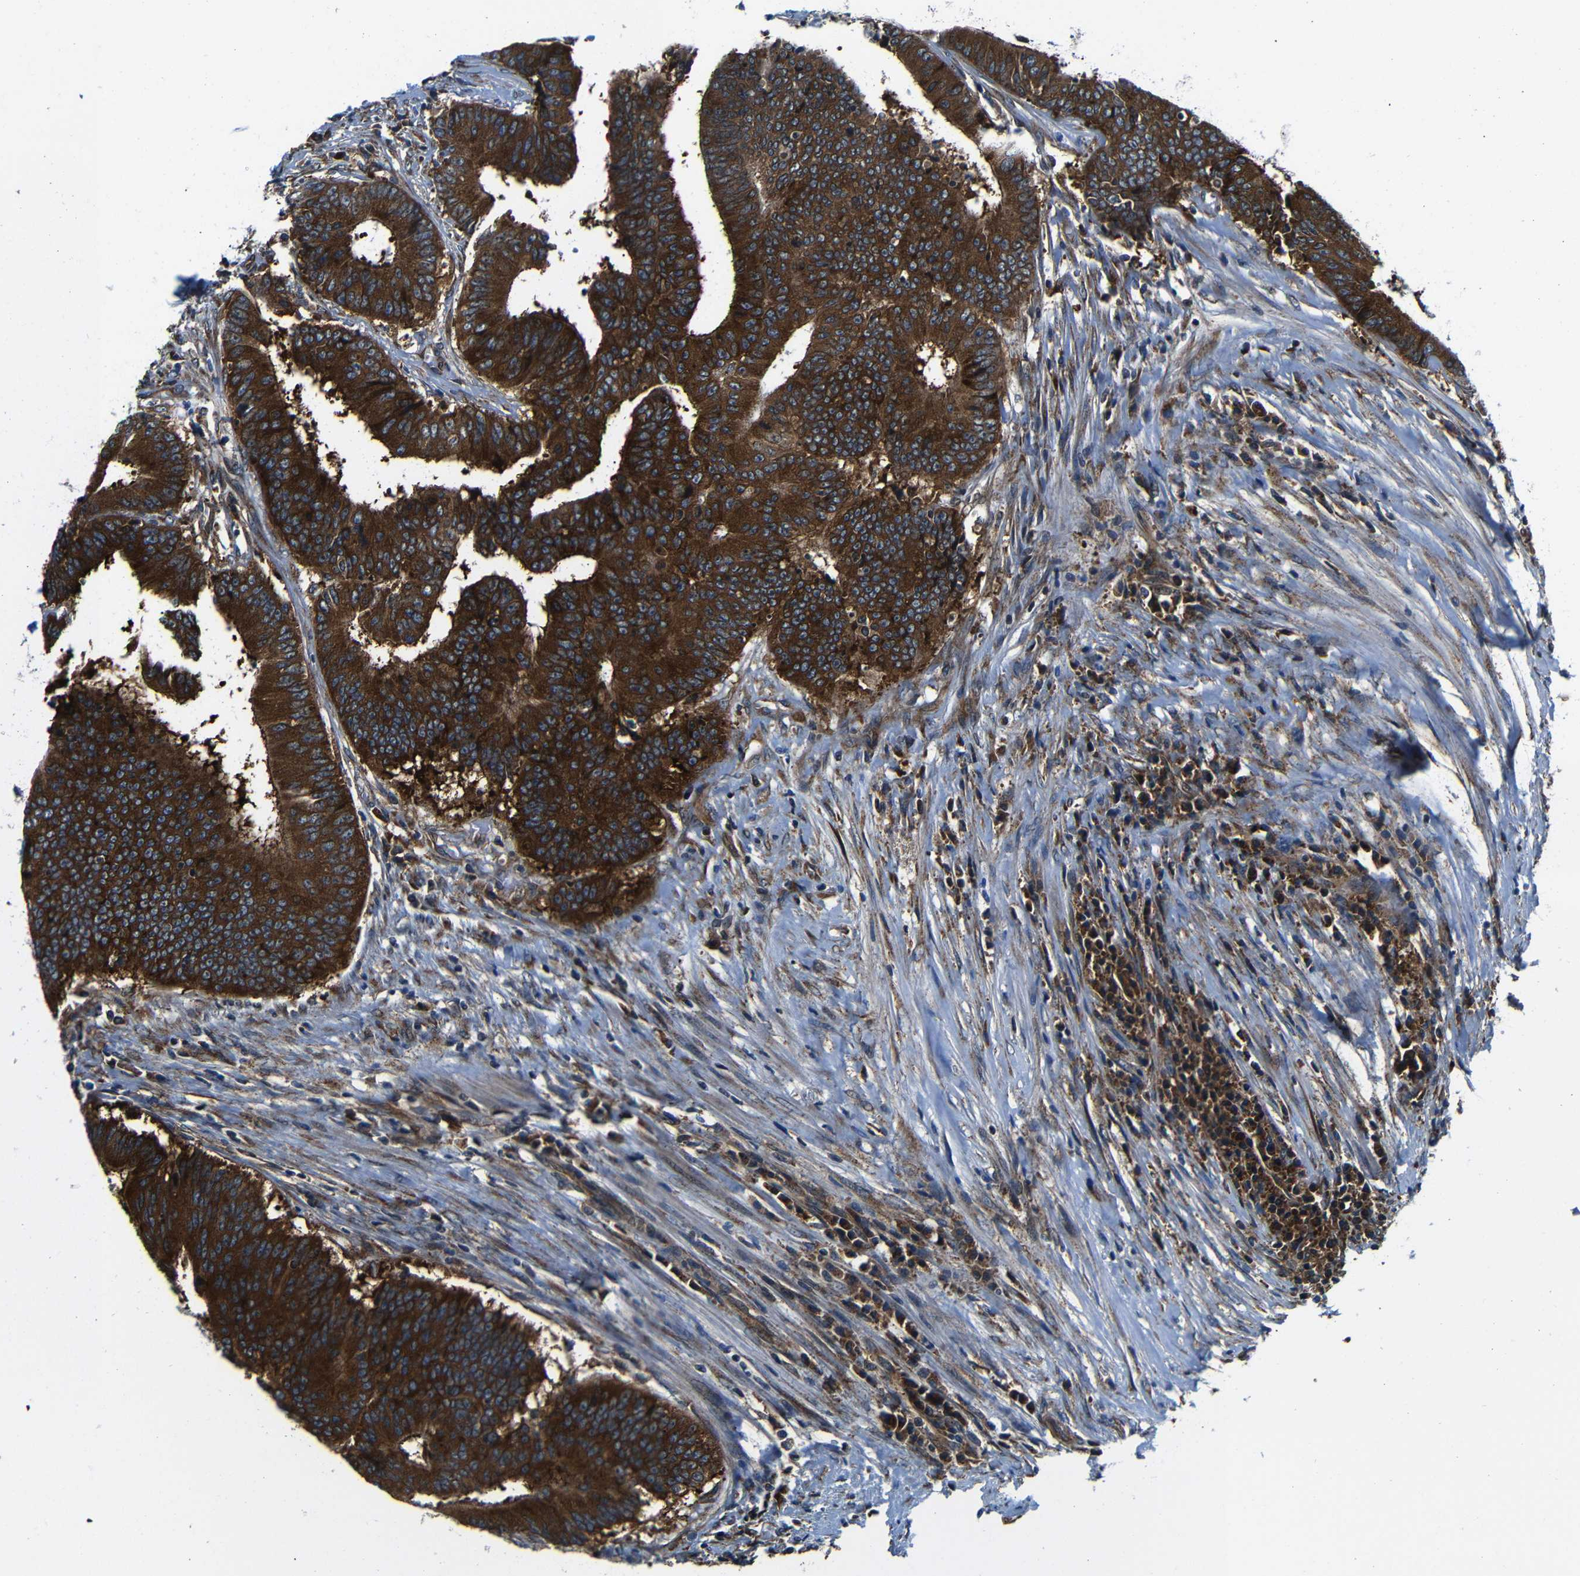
{"staining": {"intensity": "strong", "quantity": ">75%", "location": "cytoplasmic/membranous"}, "tissue": "colorectal cancer", "cell_type": "Tumor cells", "image_type": "cancer", "snomed": [{"axis": "morphology", "description": "Adenocarcinoma, NOS"}, {"axis": "topography", "description": "Rectum"}], "caption": "Immunohistochemistry (IHC) of human colorectal cancer (adenocarcinoma) reveals high levels of strong cytoplasmic/membranous positivity in about >75% of tumor cells.", "gene": "ABCE1", "patient": {"sex": "male", "age": 72}}